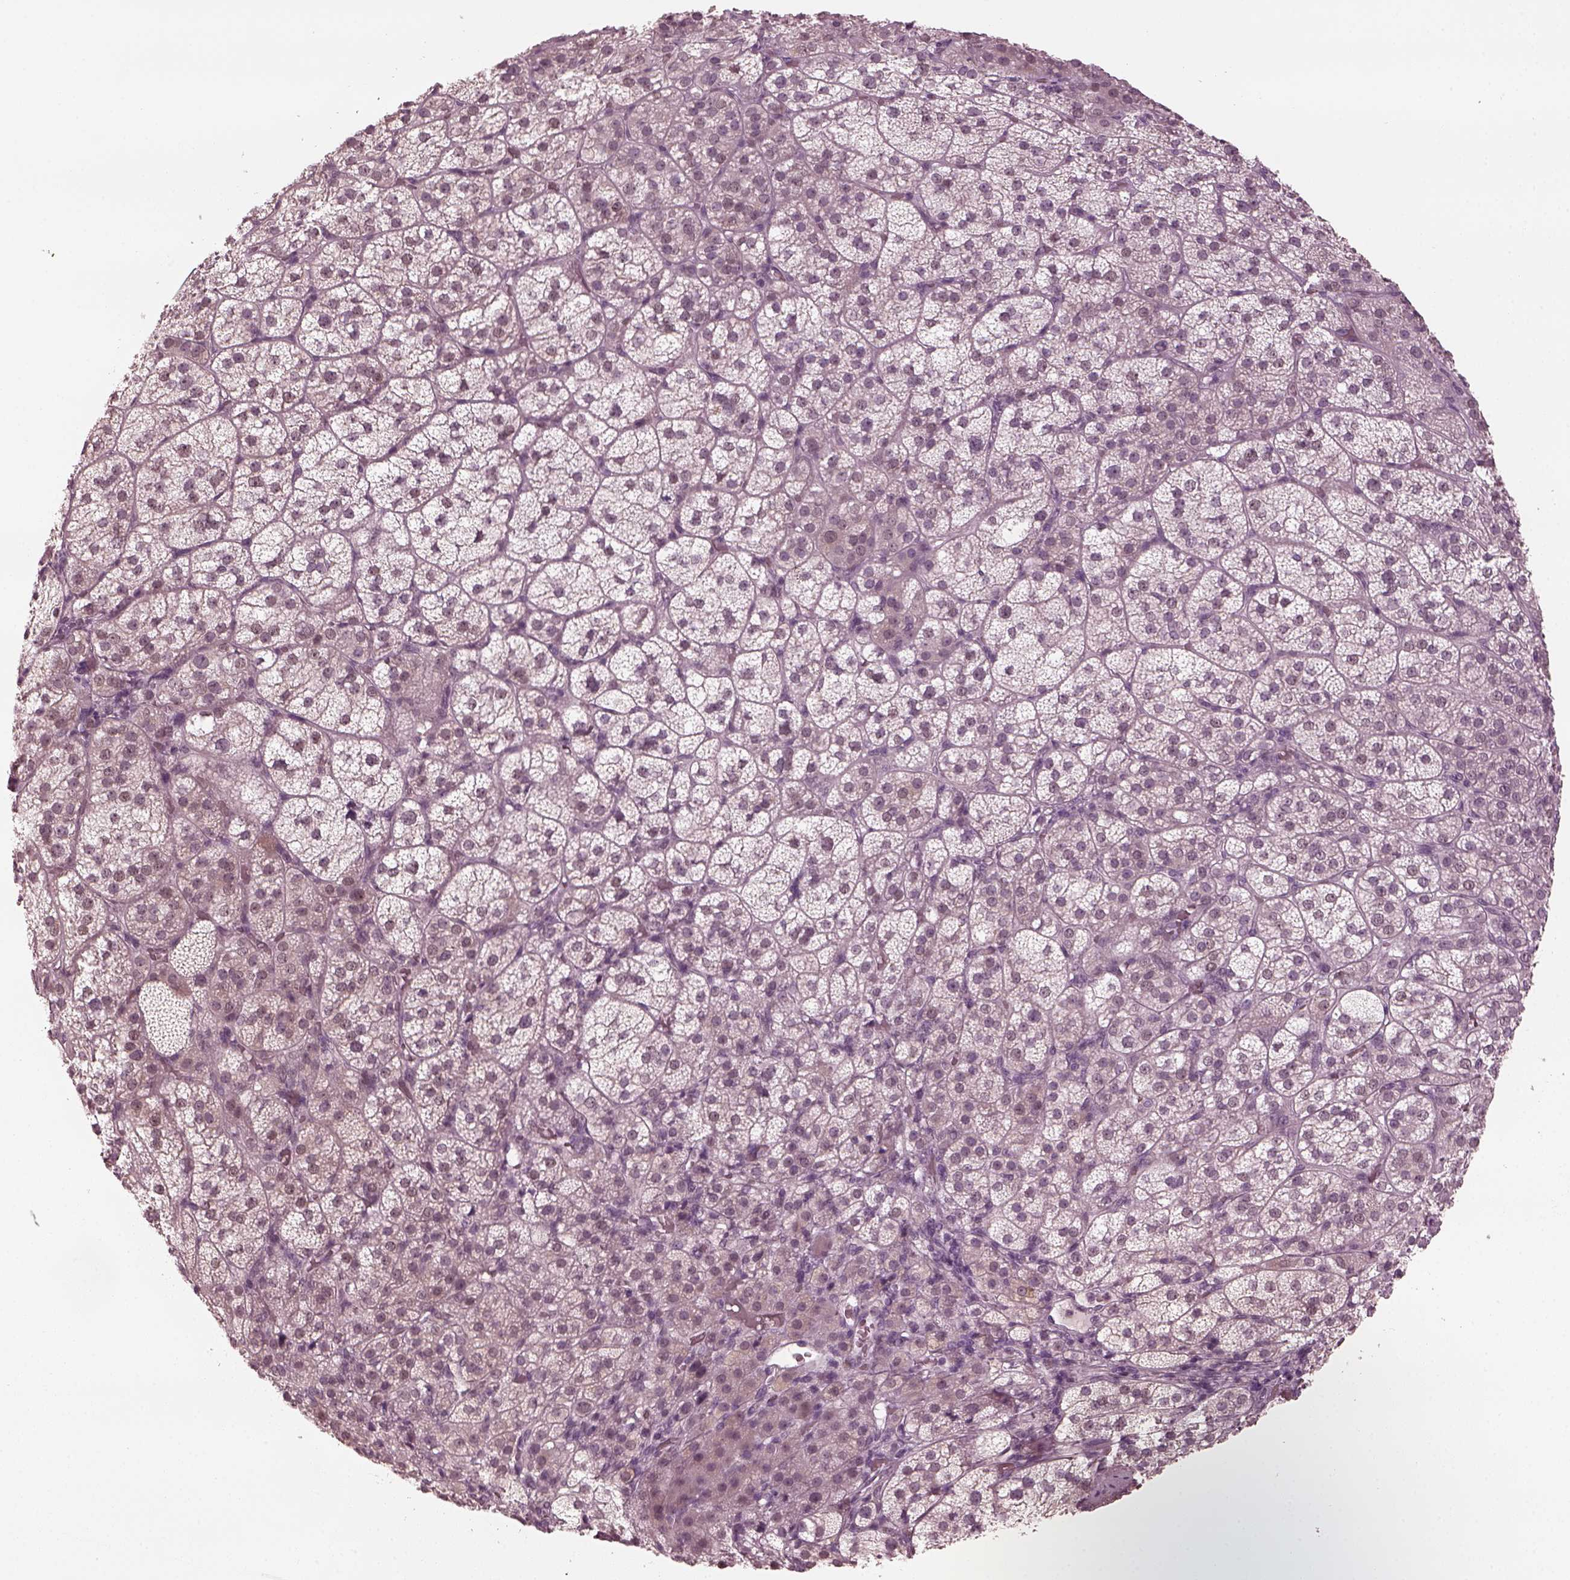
{"staining": {"intensity": "weak", "quantity": "<25%", "location": "cytoplasmic/membranous"}, "tissue": "adrenal gland", "cell_type": "Glandular cells", "image_type": "normal", "snomed": [{"axis": "morphology", "description": "Normal tissue, NOS"}, {"axis": "topography", "description": "Adrenal gland"}], "caption": "Glandular cells show no significant protein positivity in benign adrenal gland. (DAB immunohistochemistry, high magnification).", "gene": "CCDC170", "patient": {"sex": "female", "age": 60}}